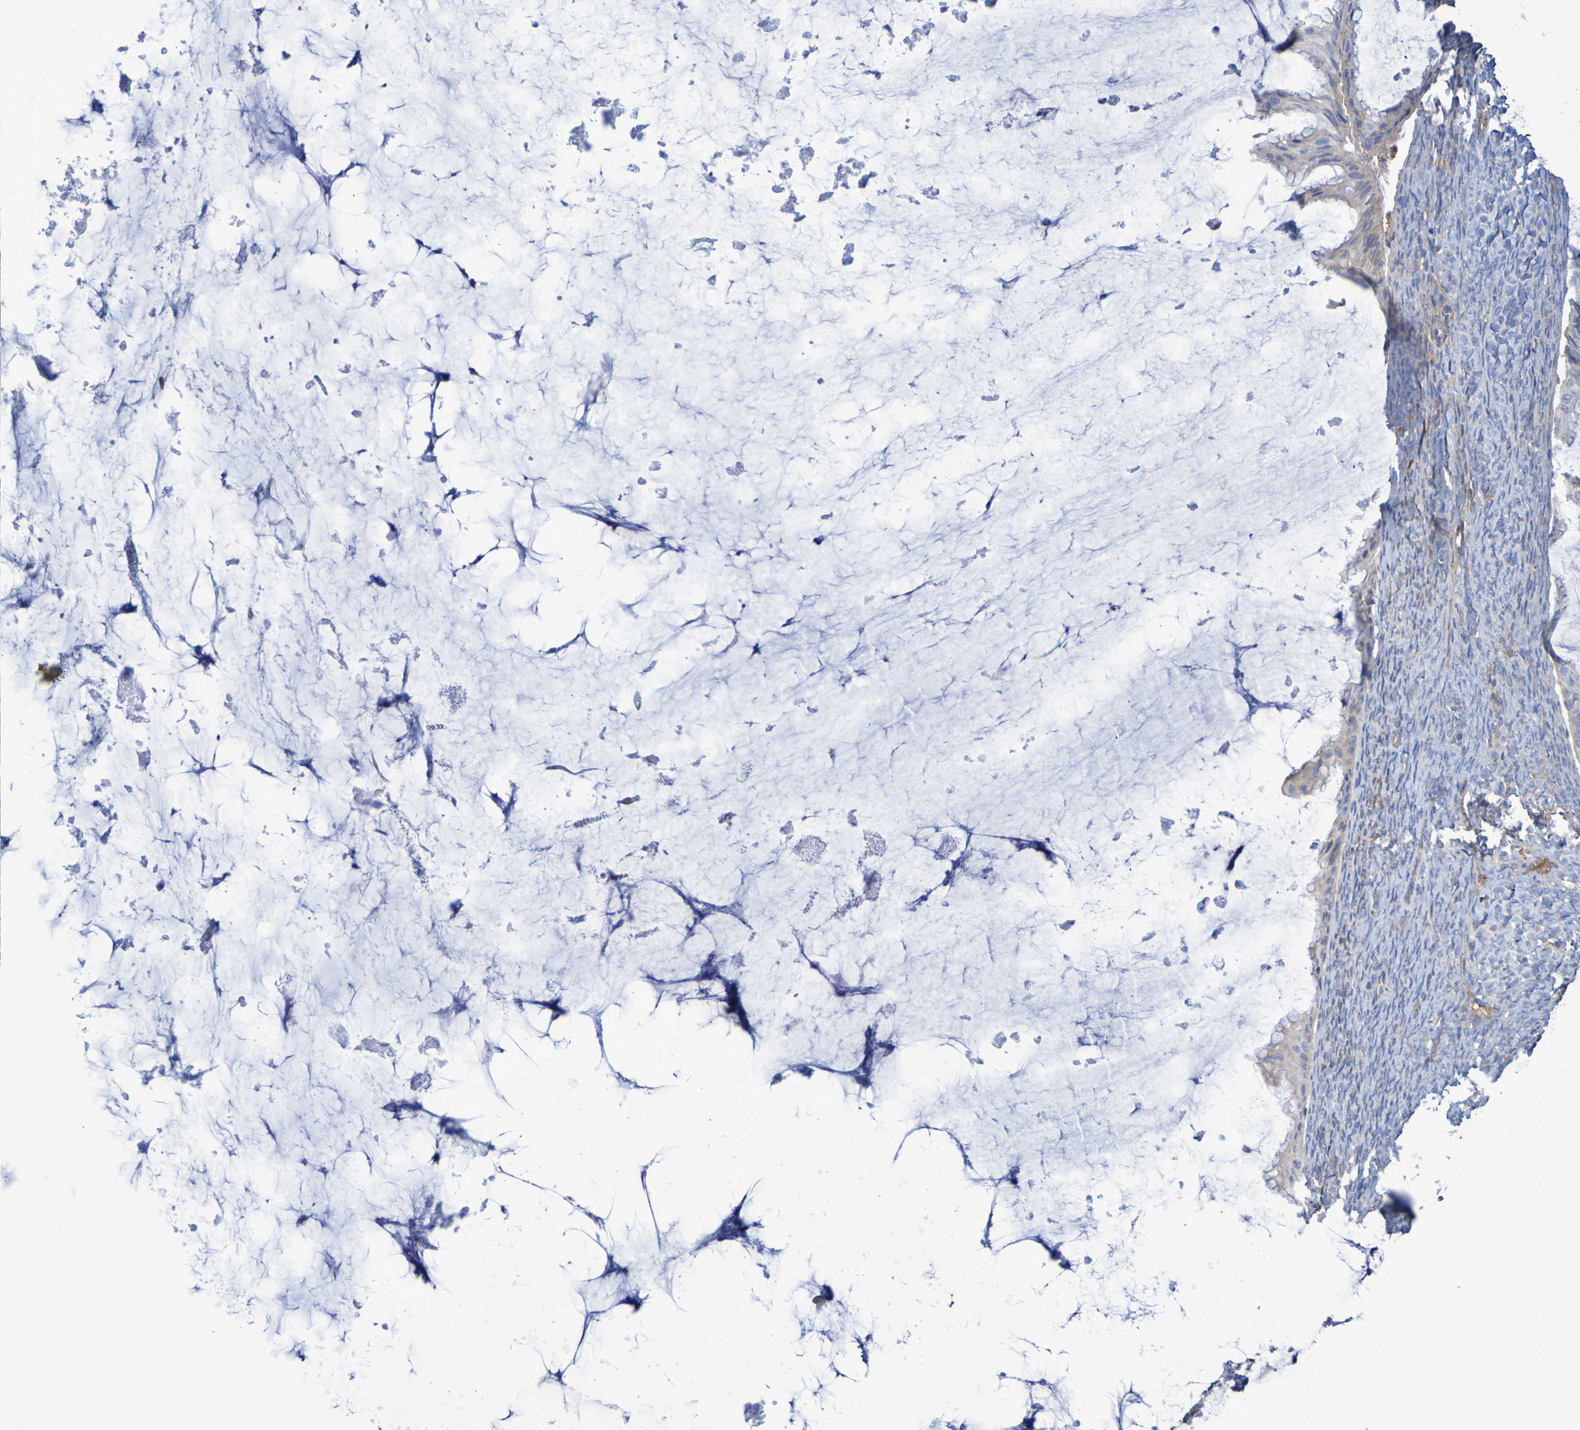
{"staining": {"intensity": "weak", "quantity": ">75%", "location": "cytoplasmic/membranous"}, "tissue": "ovarian cancer", "cell_type": "Tumor cells", "image_type": "cancer", "snomed": [{"axis": "morphology", "description": "Cystadenocarcinoma, mucinous, NOS"}, {"axis": "topography", "description": "Ovary"}], "caption": "The immunohistochemical stain shows weak cytoplasmic/membranous expression in tumor cells of ovarian cancer (mucinous cystadenocarcinoma) tissue.", "gene": "CNTN2", "patient": {"sex": "female", "age": 61}}